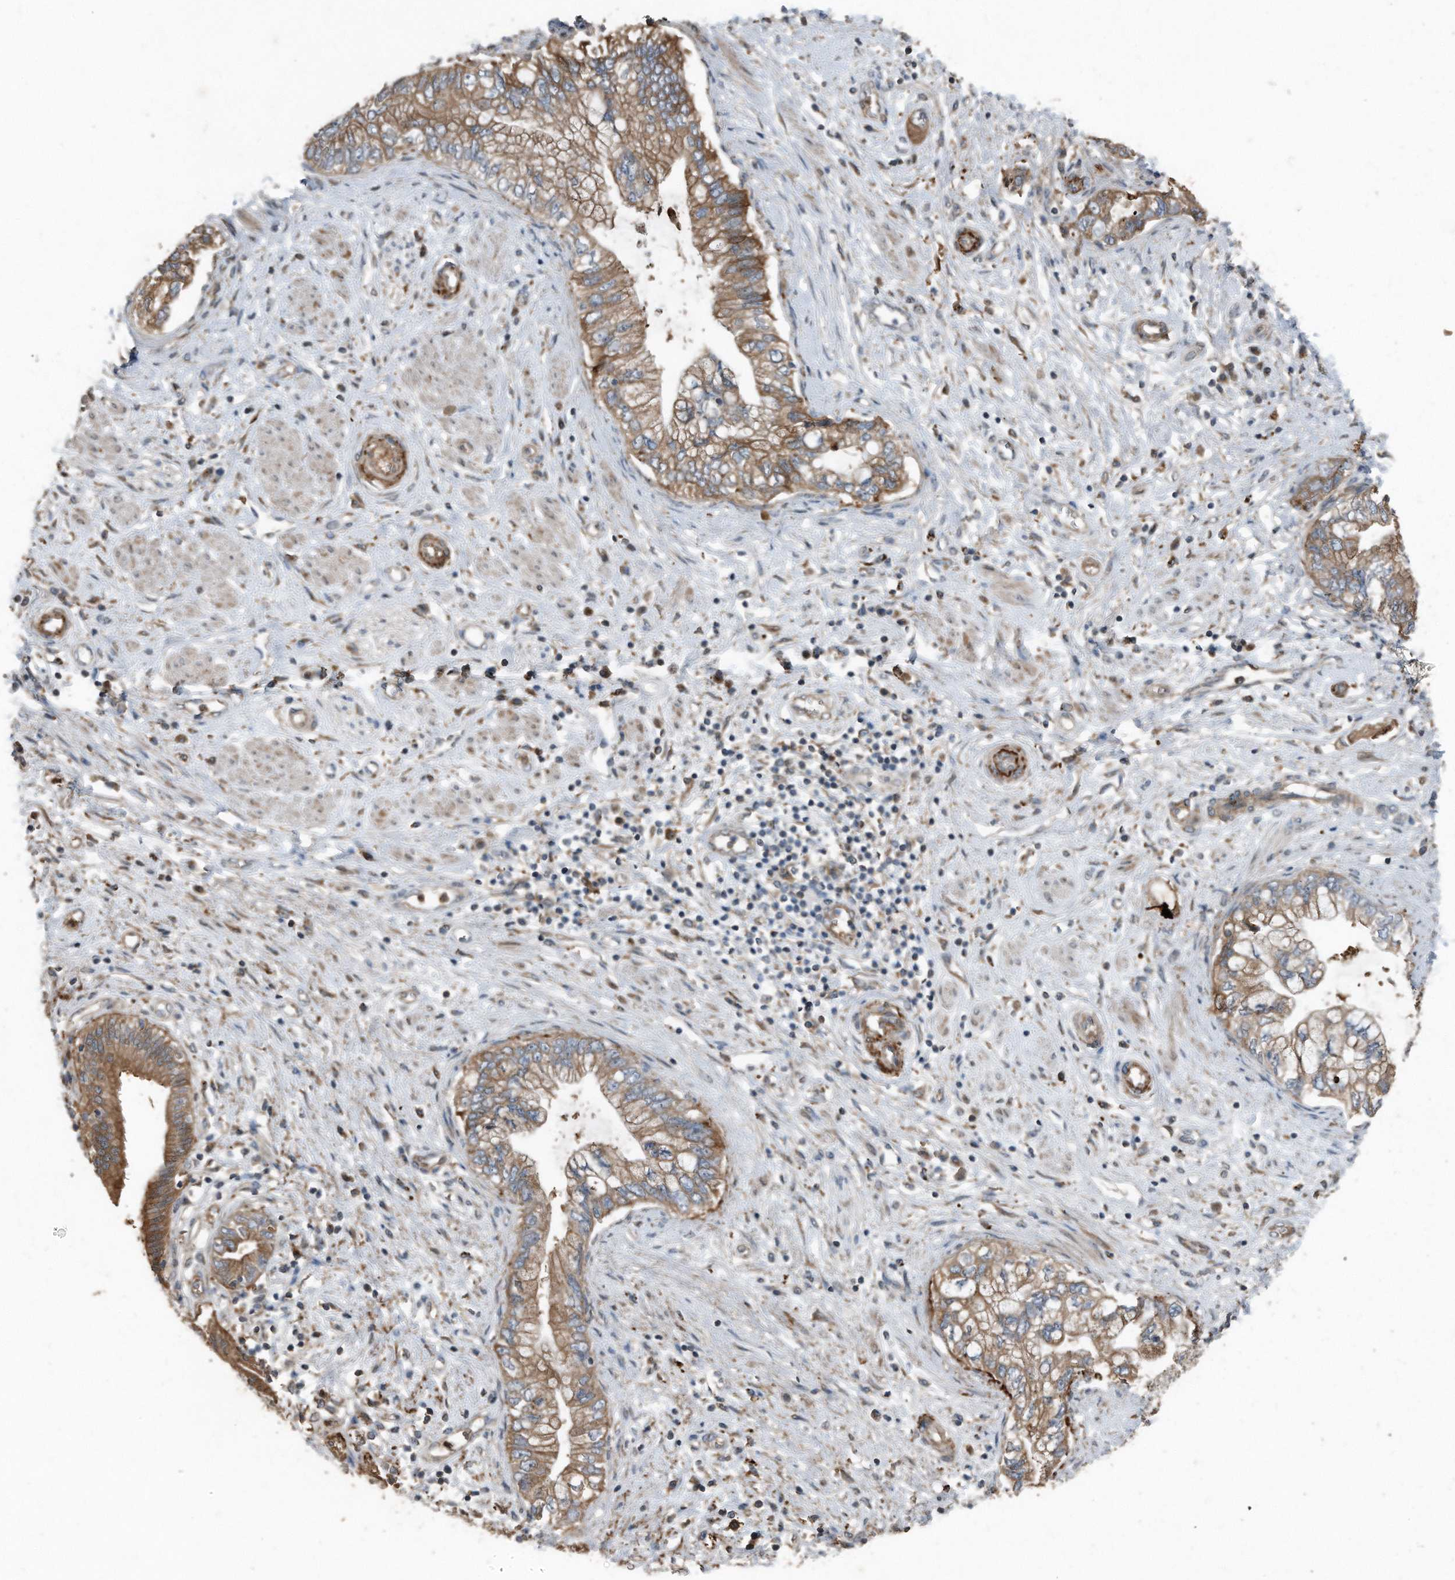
{"staining": {"intensity": "moderate", "quantity": ">75%", "location": "cytoplasmic/membranous"}, "tissue": "pancreatic cancer", "cell_type": "Tumor cells", "image_type": "cancer", "snomed": [{"axis": "morphology", "description": "Adenocarcinoma, NOS"}, {"axis": "topography", "description": "Pancreas"}], "caption": "Protein expression analysis of pancreatic cancer exhibits moderate cytoplasmic/membranous positivity in approximately >75% of tumor cells. (DAB = brown stain, brightfield microscopy at high magnification).", "gene": "C9", "patient": {"sex": "female", "age": 73}}